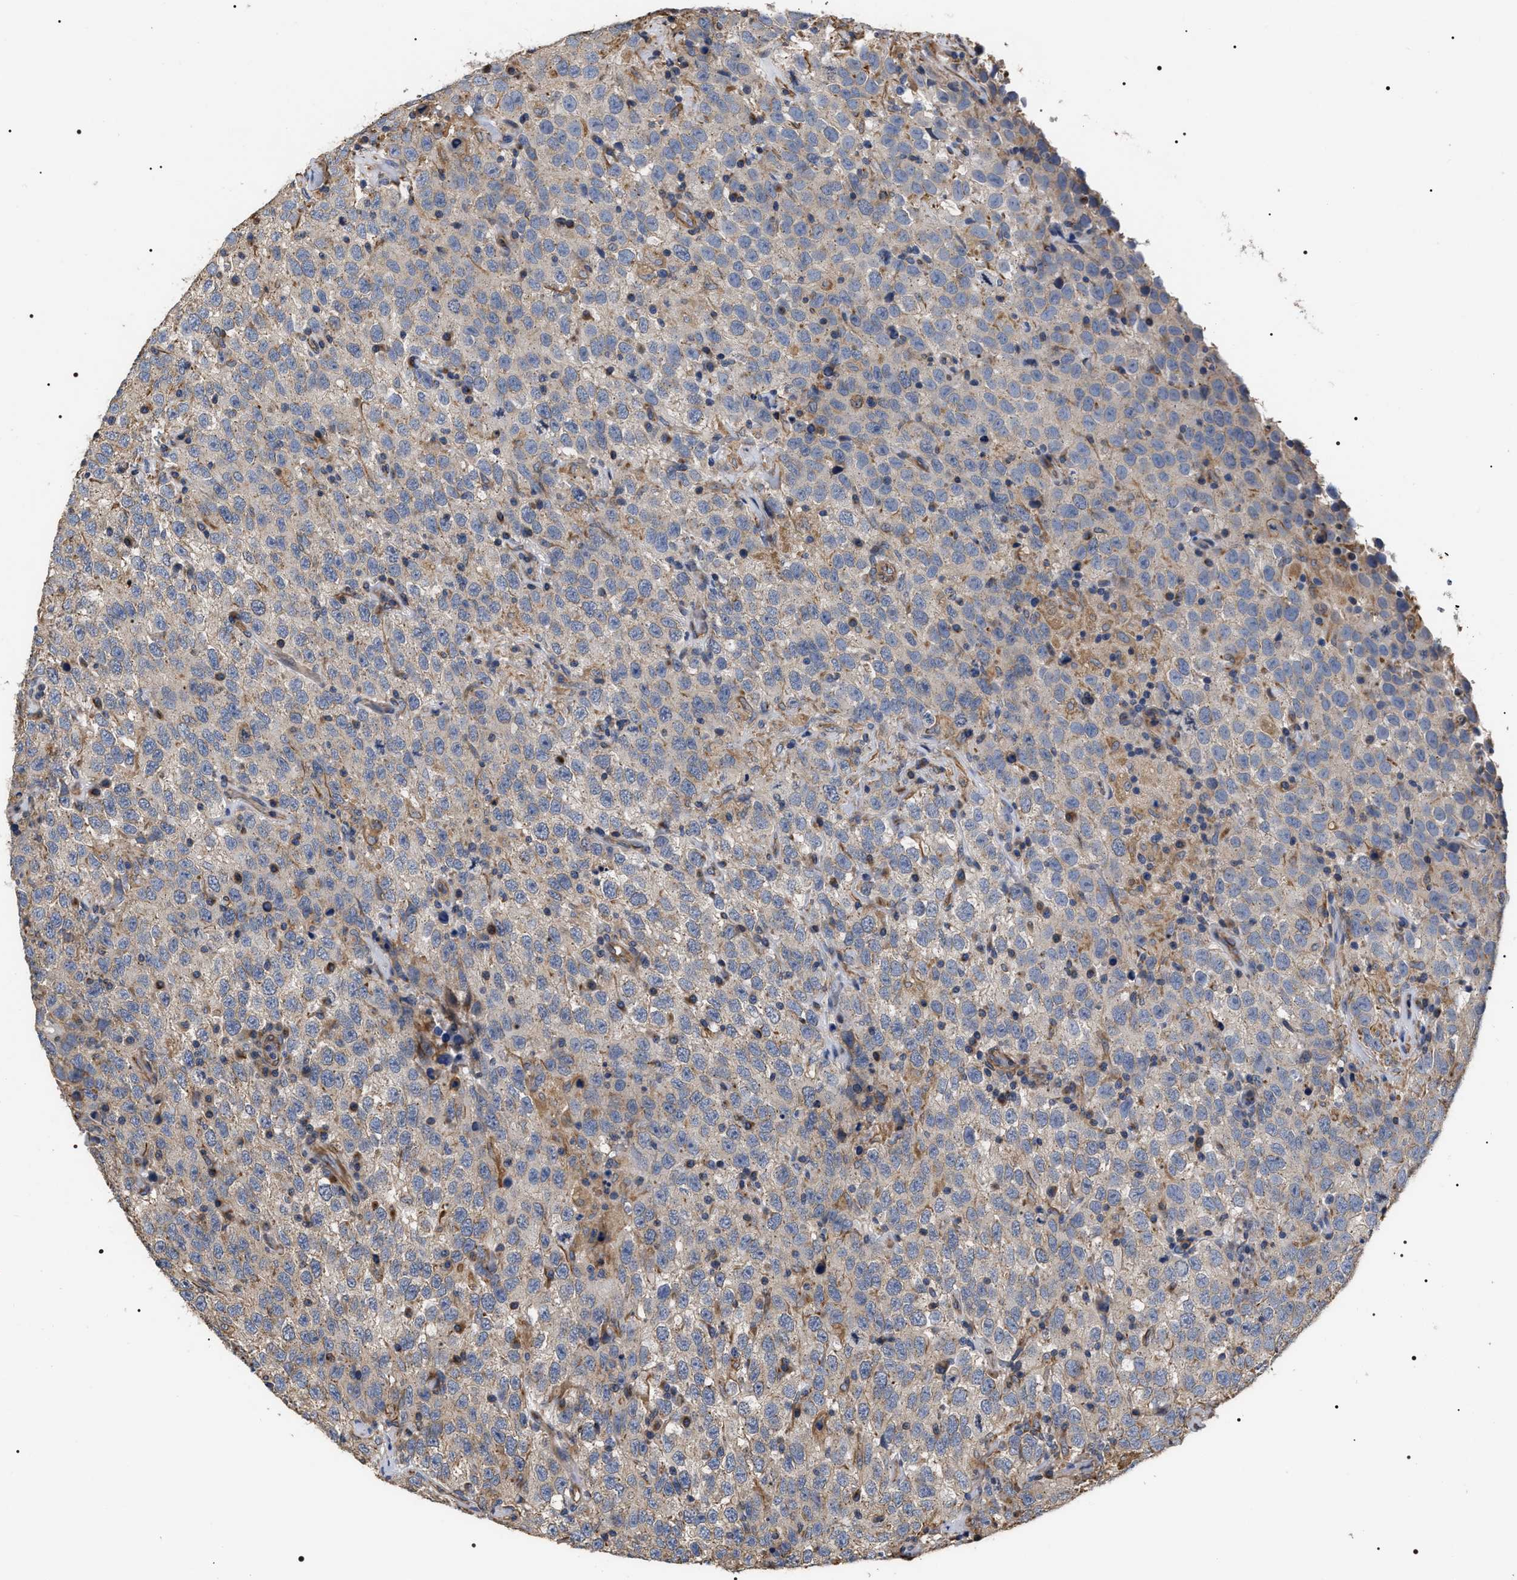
{"staining": {"intensity": "negative", "quantity": "none", "location": "none"}, "tissue": "testis cancer", "cell_type": "Tumor cells", "image_type": "cancer", "snomed": [{"axis": "morphology", "description": "Seminoma, NOS"}, {"axis": "topography", "description": "Testis"}], "caption": "An image of human testis cancer (seminoma) is negative for staining in tumor cells.", "gene": "TSPAN33", "patient": {"sex": "male", "age": 41}}